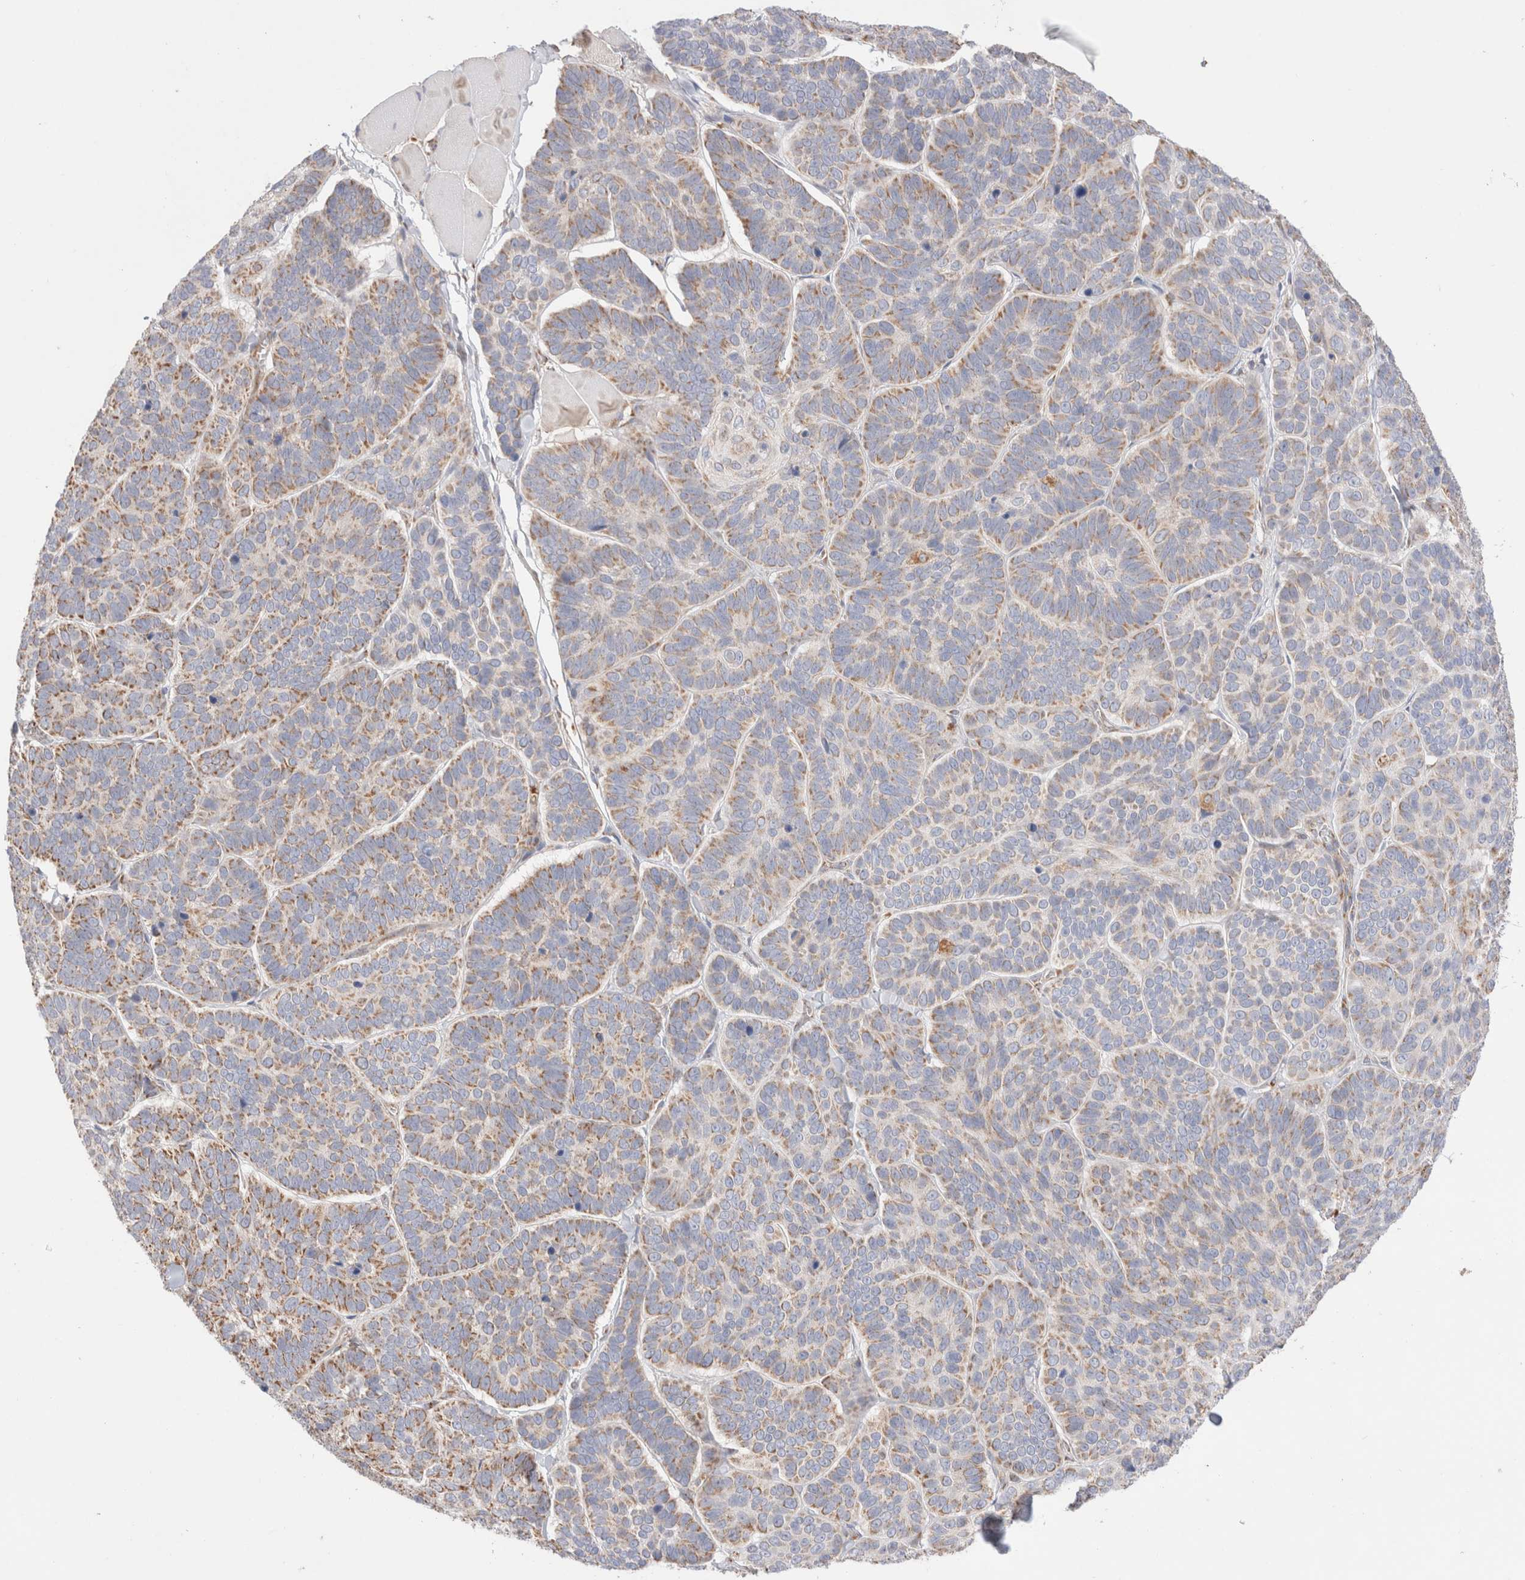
{"staining": {"intensity": "weak", "quantity": ">75%", "location": "cytoplasmic/membranous"}, "tissue": "skin cancer", "cell_type": "Tumor cells", "image_type": "cancer", "snomed": [{"axis": "morphology", "description": "Basal cell carcinoma"}, {"axis": "topography", "description": "Skin"}], "caption": "Skin cancer stained with immunohistochemistry (IHC) displays weak cytoplasmic/membranous expression in approximately >75% of tumor cells.", "gene": "TMPPE", "patient": {"sex": "male", "age": 62}}